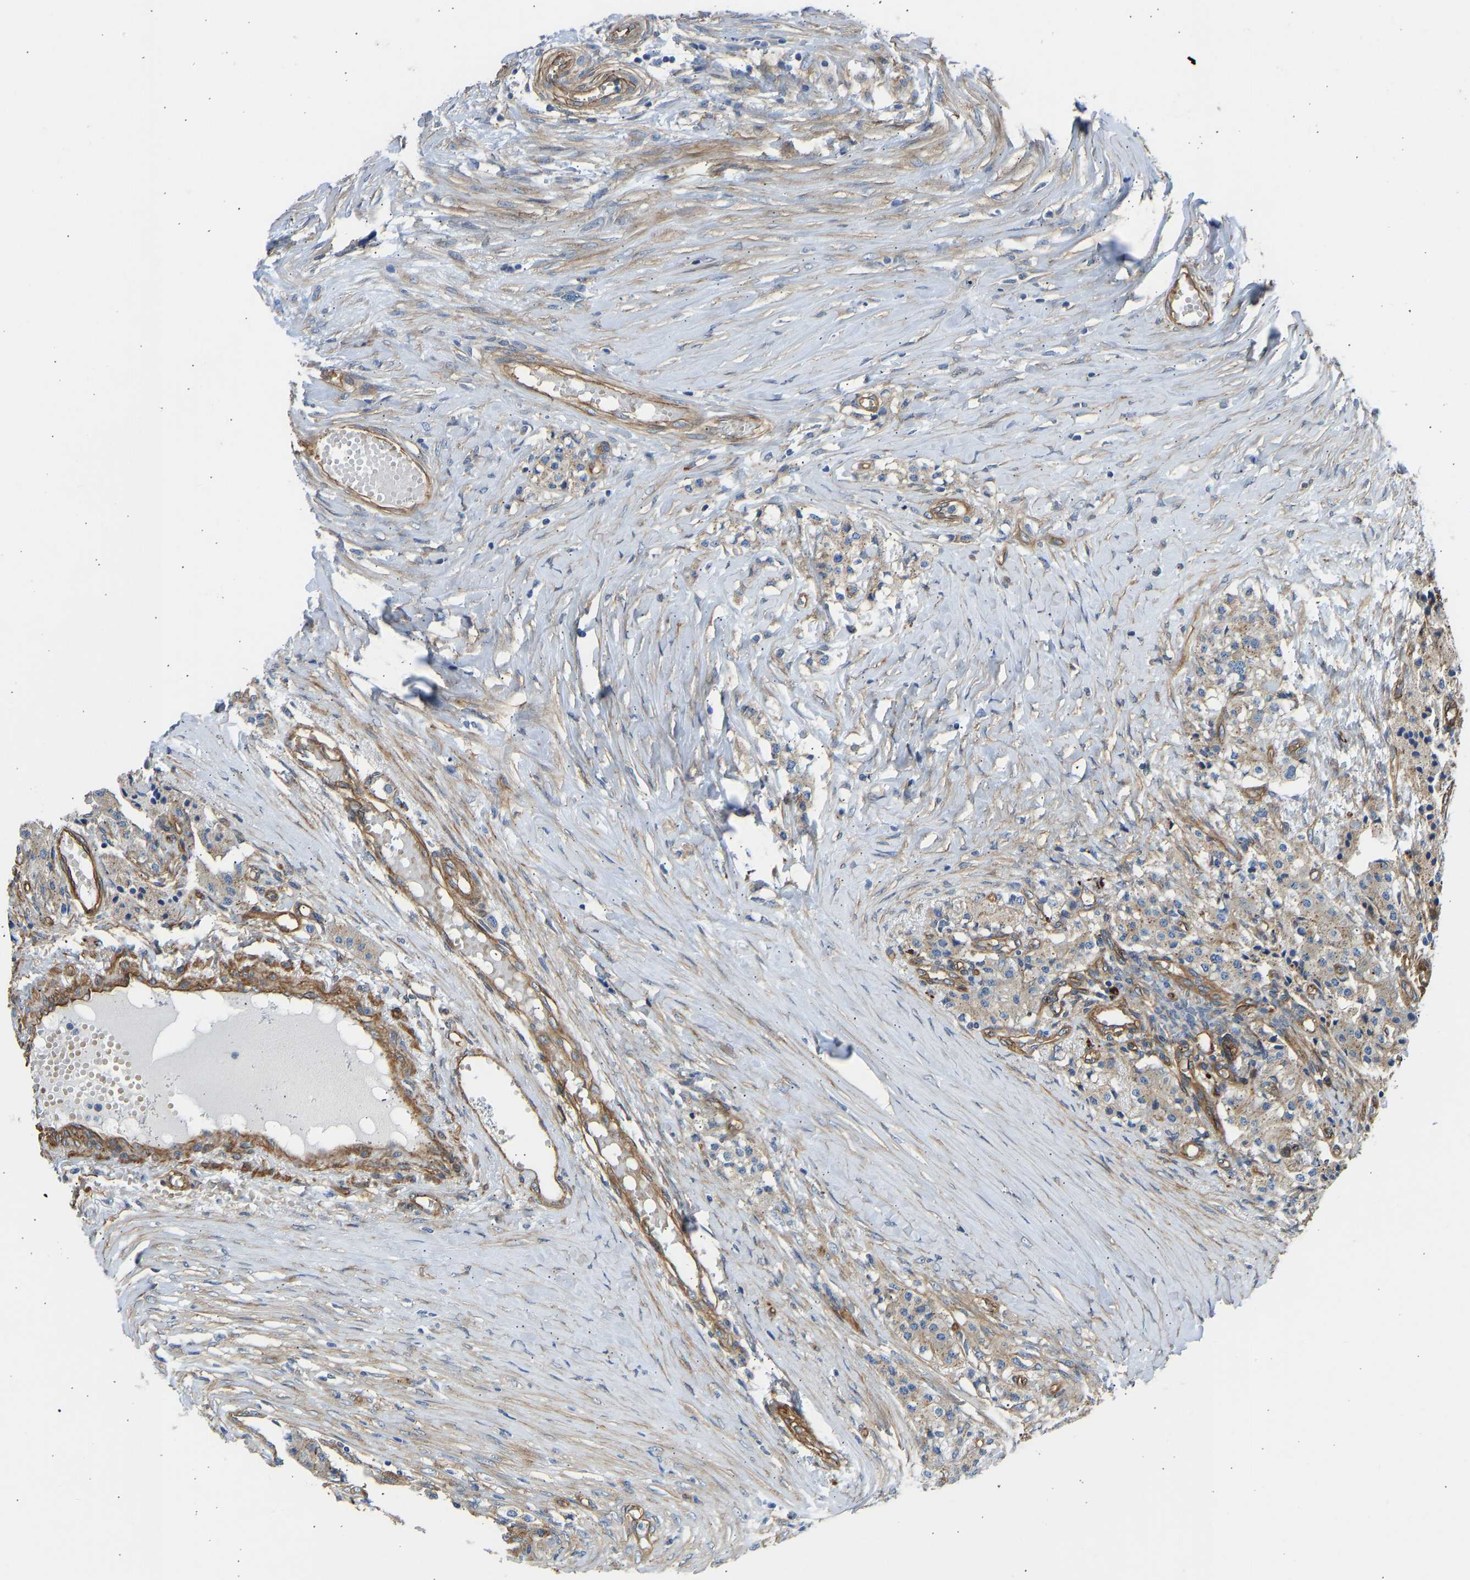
{"staining": {"intensity": "weak", "quantity": ">75%", "location": "cytoplasmic/membranous"}, "tissue": "carcinoid", "cell_type": "Tumor cells", "image_type": "cancer", "snomed": [{"axis": "morphology", "description": "Carcinoid, malignant, NOS"}, {"axis": "topography", "description": "Colon"}], "caption": "Immunohistochemistry staining of carcinoid (malignant), which reveals low levels of weak cytoplasmic/membranous expression in about >75% of tumor cells indicating weak cytoplasmic/membranous protein expression. The staining was performed using DAB (brown) for protein detection and nuclei were counterstained in hematoxylin (blue).", "gene": "MYO1C", "patient": {"sex": "female", "age": 52}}